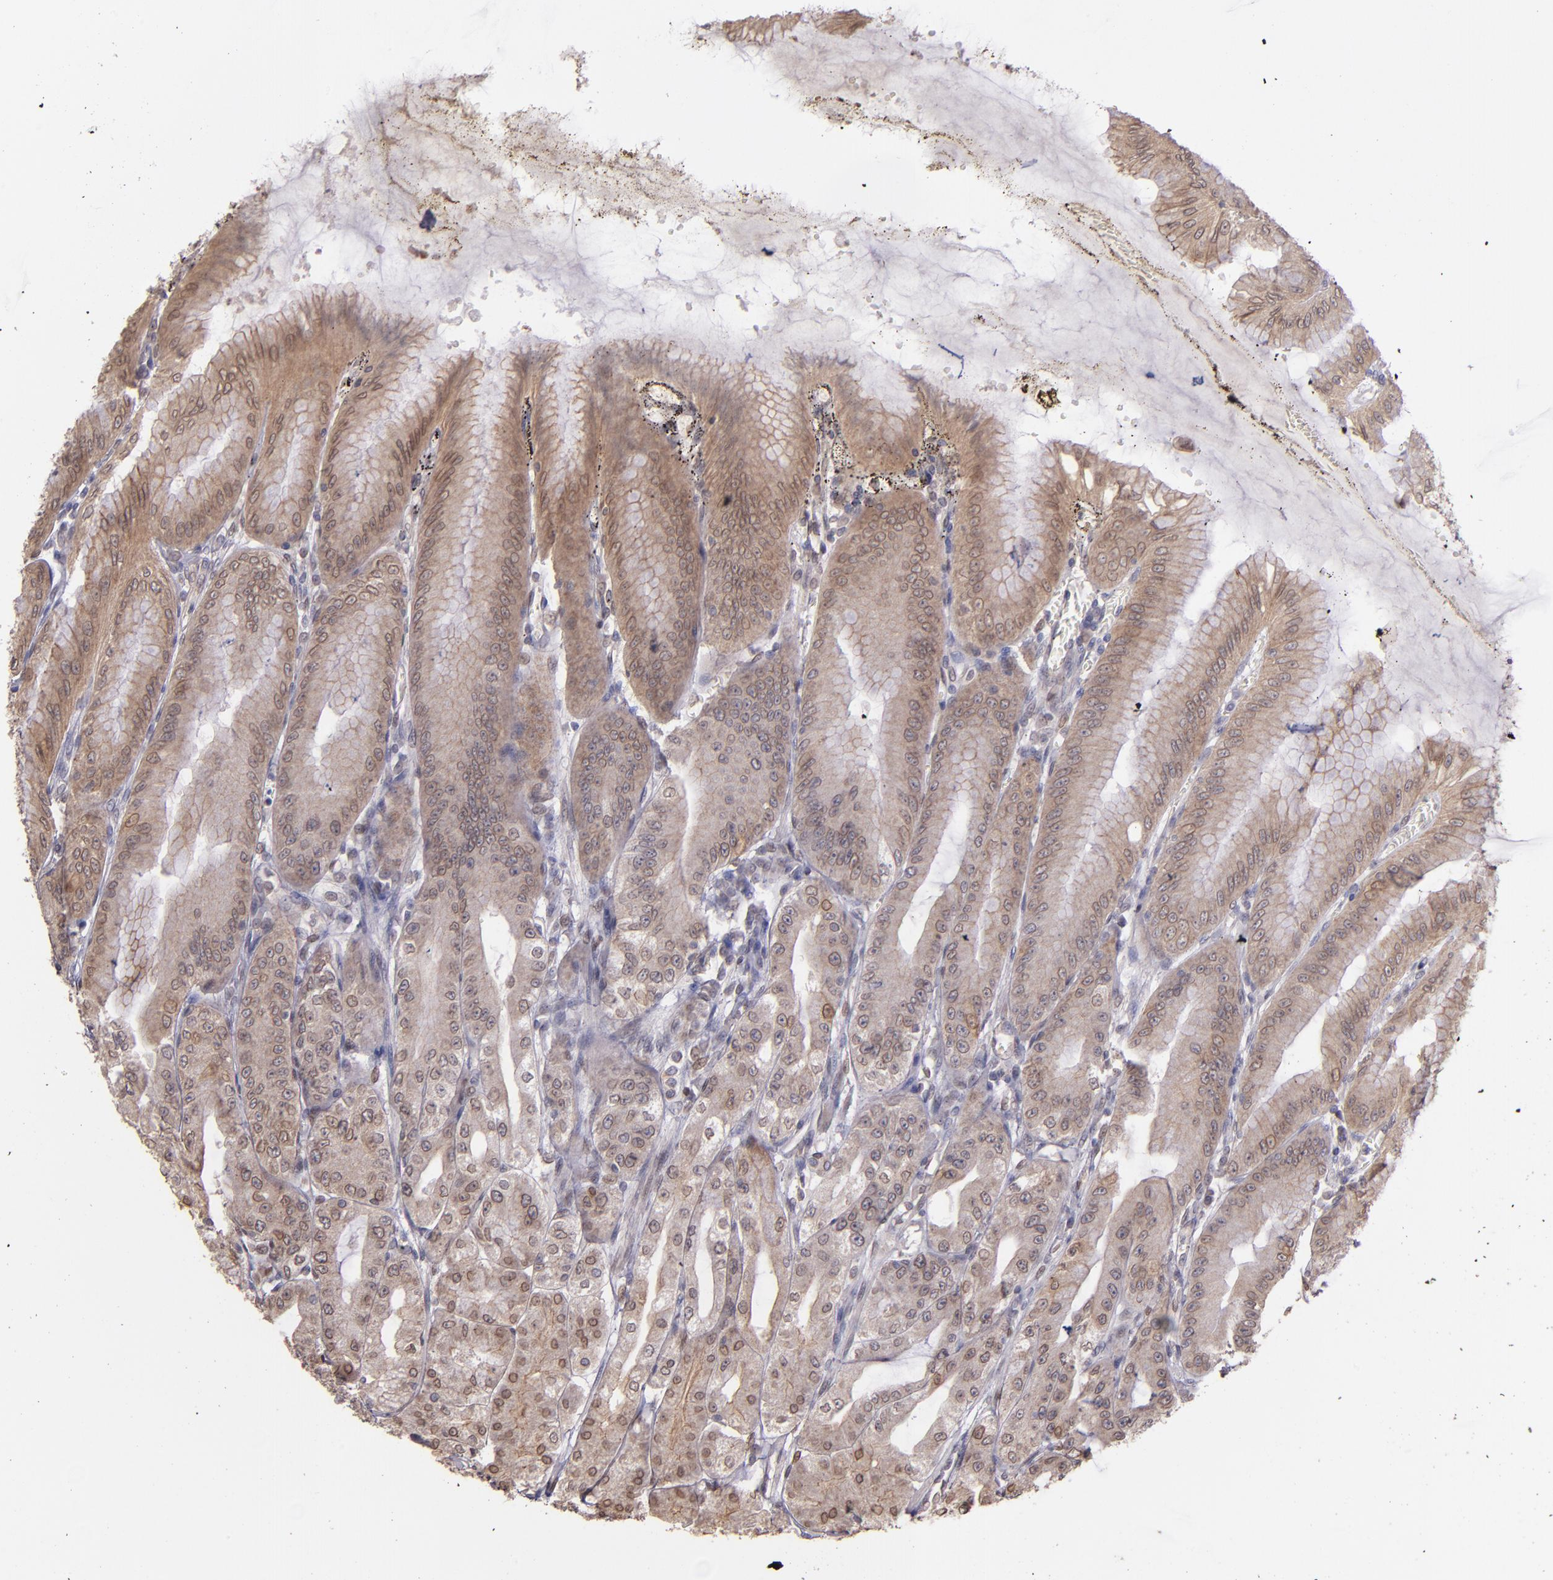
{"staining": {"intensity": "weak", "quantity": ">75%", "location": "cytoplasmic/membranous"}, "tissue": "stomach", "cell_type": "Glandular cells", "image_type": "normal", "snomed": [{"axis": "morphology", "description": "Normal tissue, NOS"}, {"axis": "topography", "description": "Stomach, lower"}], "caption": "Normal stomach exhibits weak cytoplasmic/membranous expression in about >75% of glandular cells, visualized by immunohistochemistry. (Brightfield microscopy of DAB IHC at high magnification).", "gene": "NUP62CL", "patient": {"sex": "male", "age": 71}}